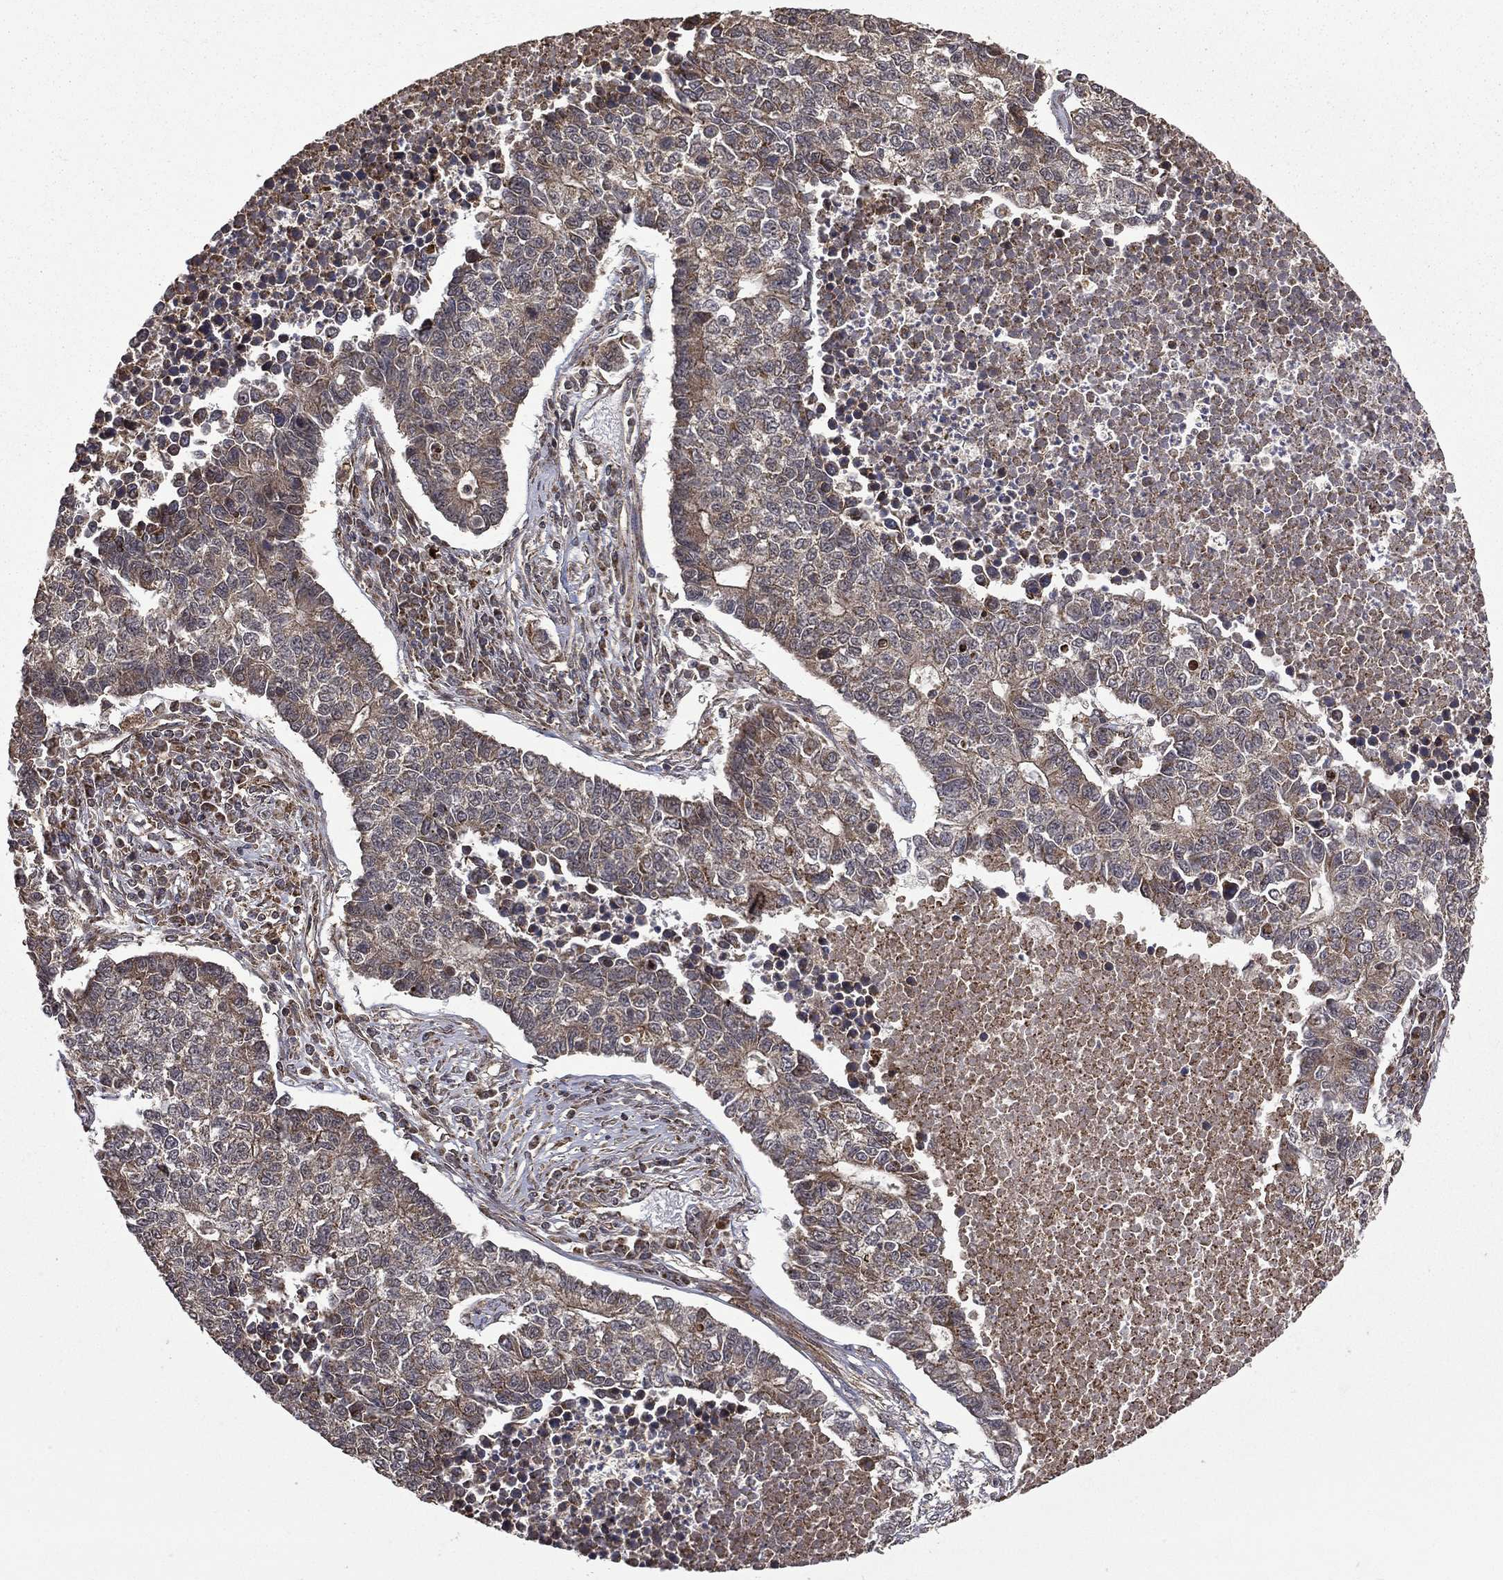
{"staining": {"intensity": "moderate", "quantity": "25%-75%", "location": "cytoplasmic/membranous"}, "tissue": "lung cancer", "cell_type": "Tumor cells", "image_type": "cancer", "snomed": [{"axis": "morphology", "description": "Adenocarcinoma, NOS"}, {"axis": "topography", "description": "Lung"}], "caption": "Brown immunohistochemical staining in human lung cancer shows moderate cytoplasmic/membranous expression in about 25%-75% of tumor cells.", "gene": "GIMAP6", "patient": {"sex": "male", "age": 57}}